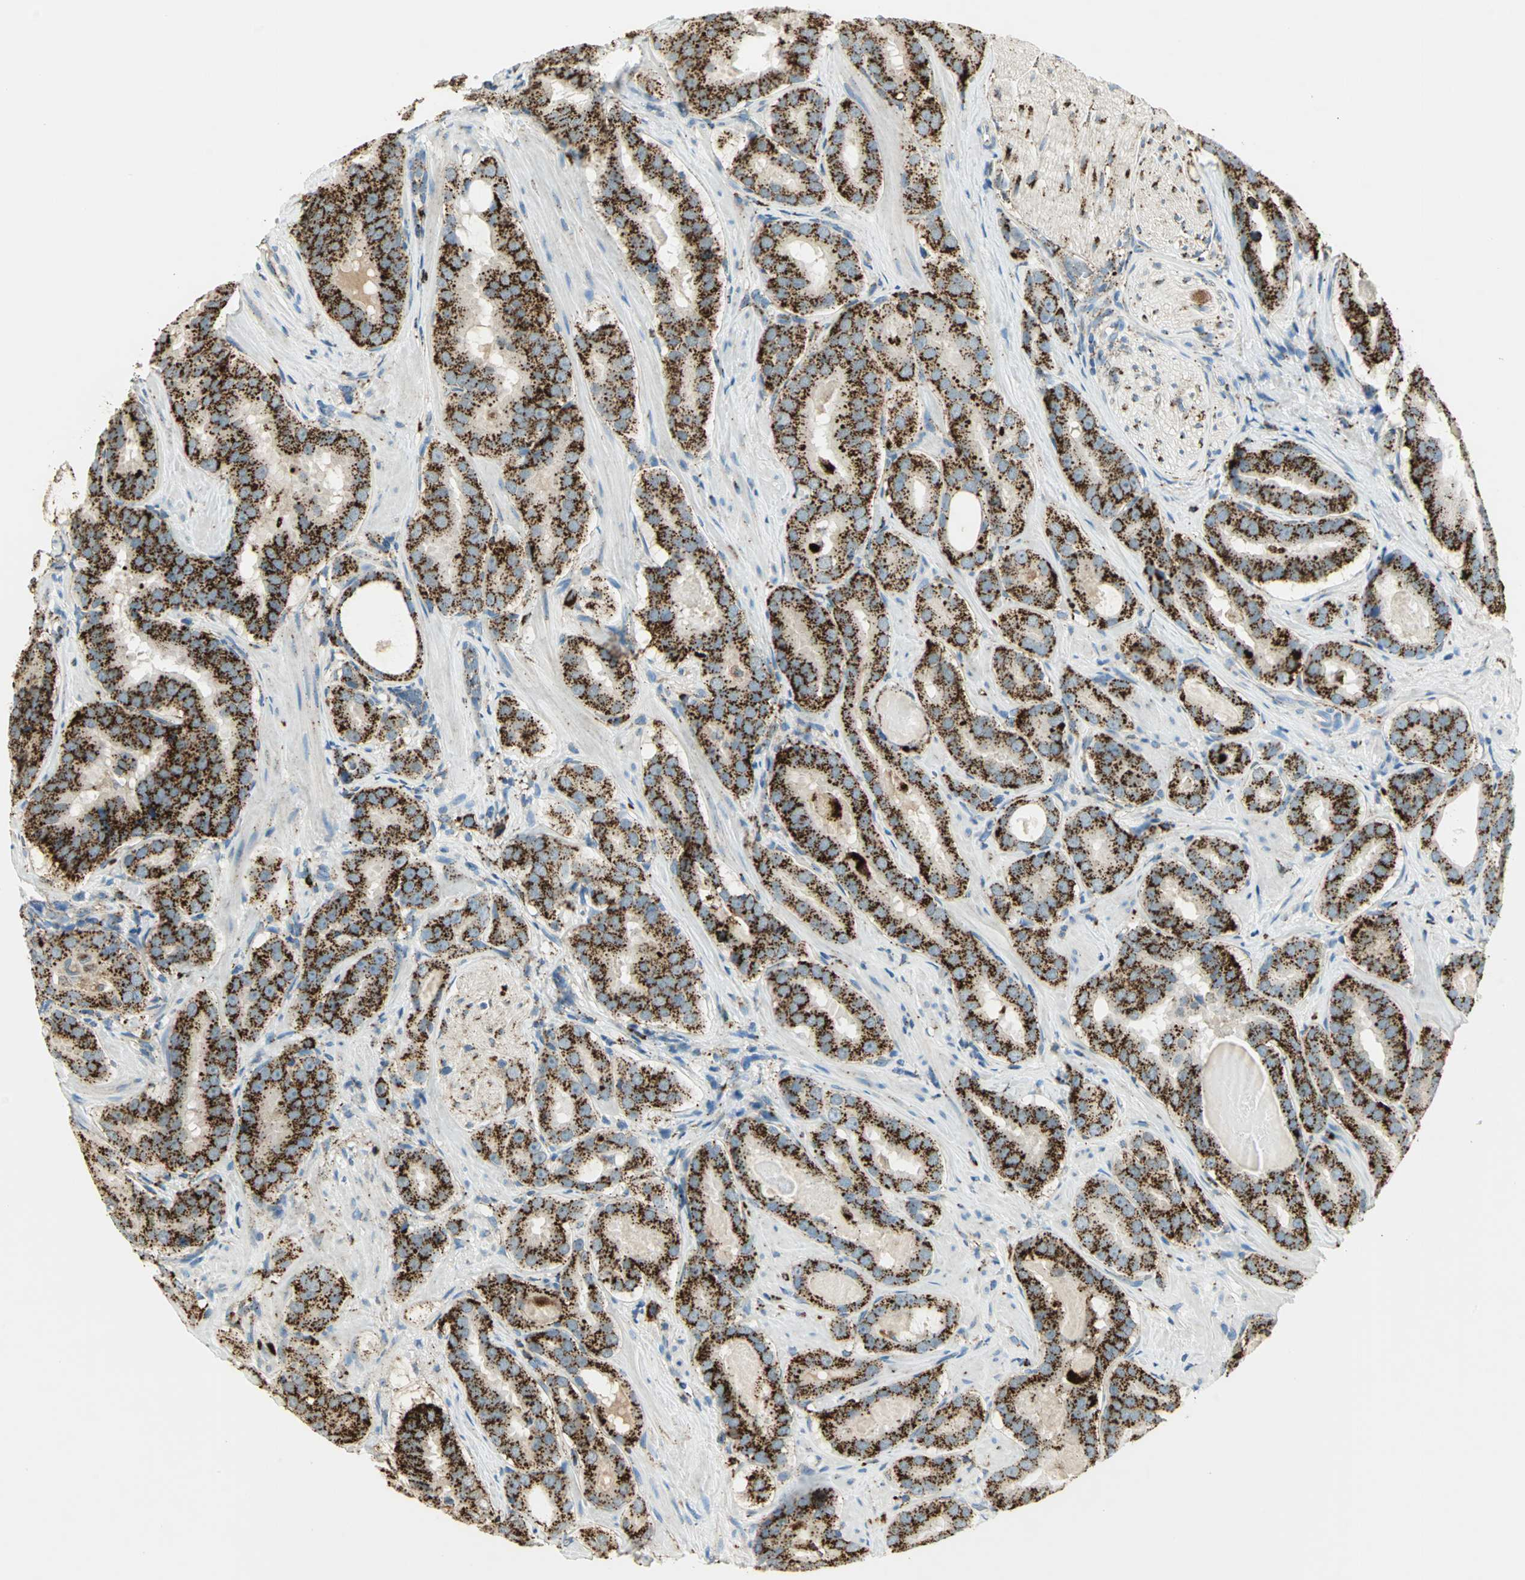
{"staining": {"intensity": "strong", "quantity": ">75%", "location": "cytoplasmic/membranous"}, "tissue": "prostate cancer", "cell_type": "Tumor cells", "image_type": "cancer", "snomed": [{"axis": "morphology", "description": "Adenocarcinoma, Low grade"}, {"axis": "topography", "description": "Prostate"}], "caption": "The immunohistochemical stain shows strong cytoplasmic/membranous expression in tumor cells of prostate cancer tissue. The protein is shown in brown color, while the nuclei are stained blue.", "gene": "ARSA", "patient": {"sex": "male", "age": 59}}